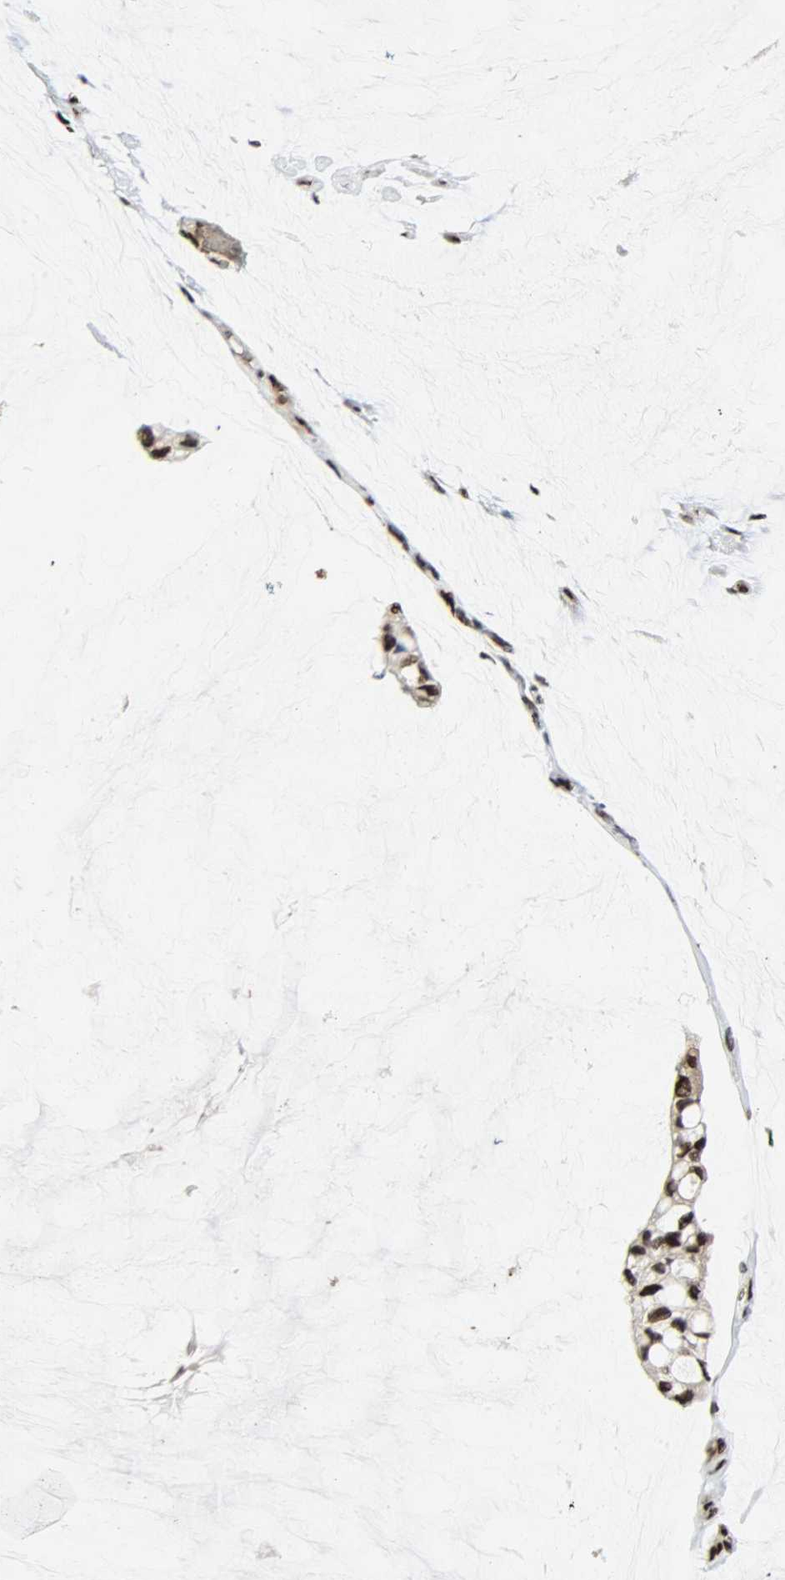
{"staining": {"intensity": "strong", "quantity": ">75%", "location": "cytoplasmic/membranous,nuclear"}, "tissue": "ovarian cancer", "cell_type": "Tumor cells", "image_type": "cancer", "snomed": [{"axis": "morphology", "description": "Cystadenocarcinoma, mucinous, NOS"}, {"axis": "topography", "description": "Ovary"}], "caption": "Mucinous cystadenocarcinoma (ovarian) stained with IHC reveals strong cytoplasmic/membranous and nuclear expression in approximately >75% of tumor cells. The staining was performed using DAB to visualize the protein expression in brown, while the nuclei were stained in blue with hematoxylin (Magnification: 20x).", "gene": "SNAI1", "patient": {"sex": "female", "age": 39}}